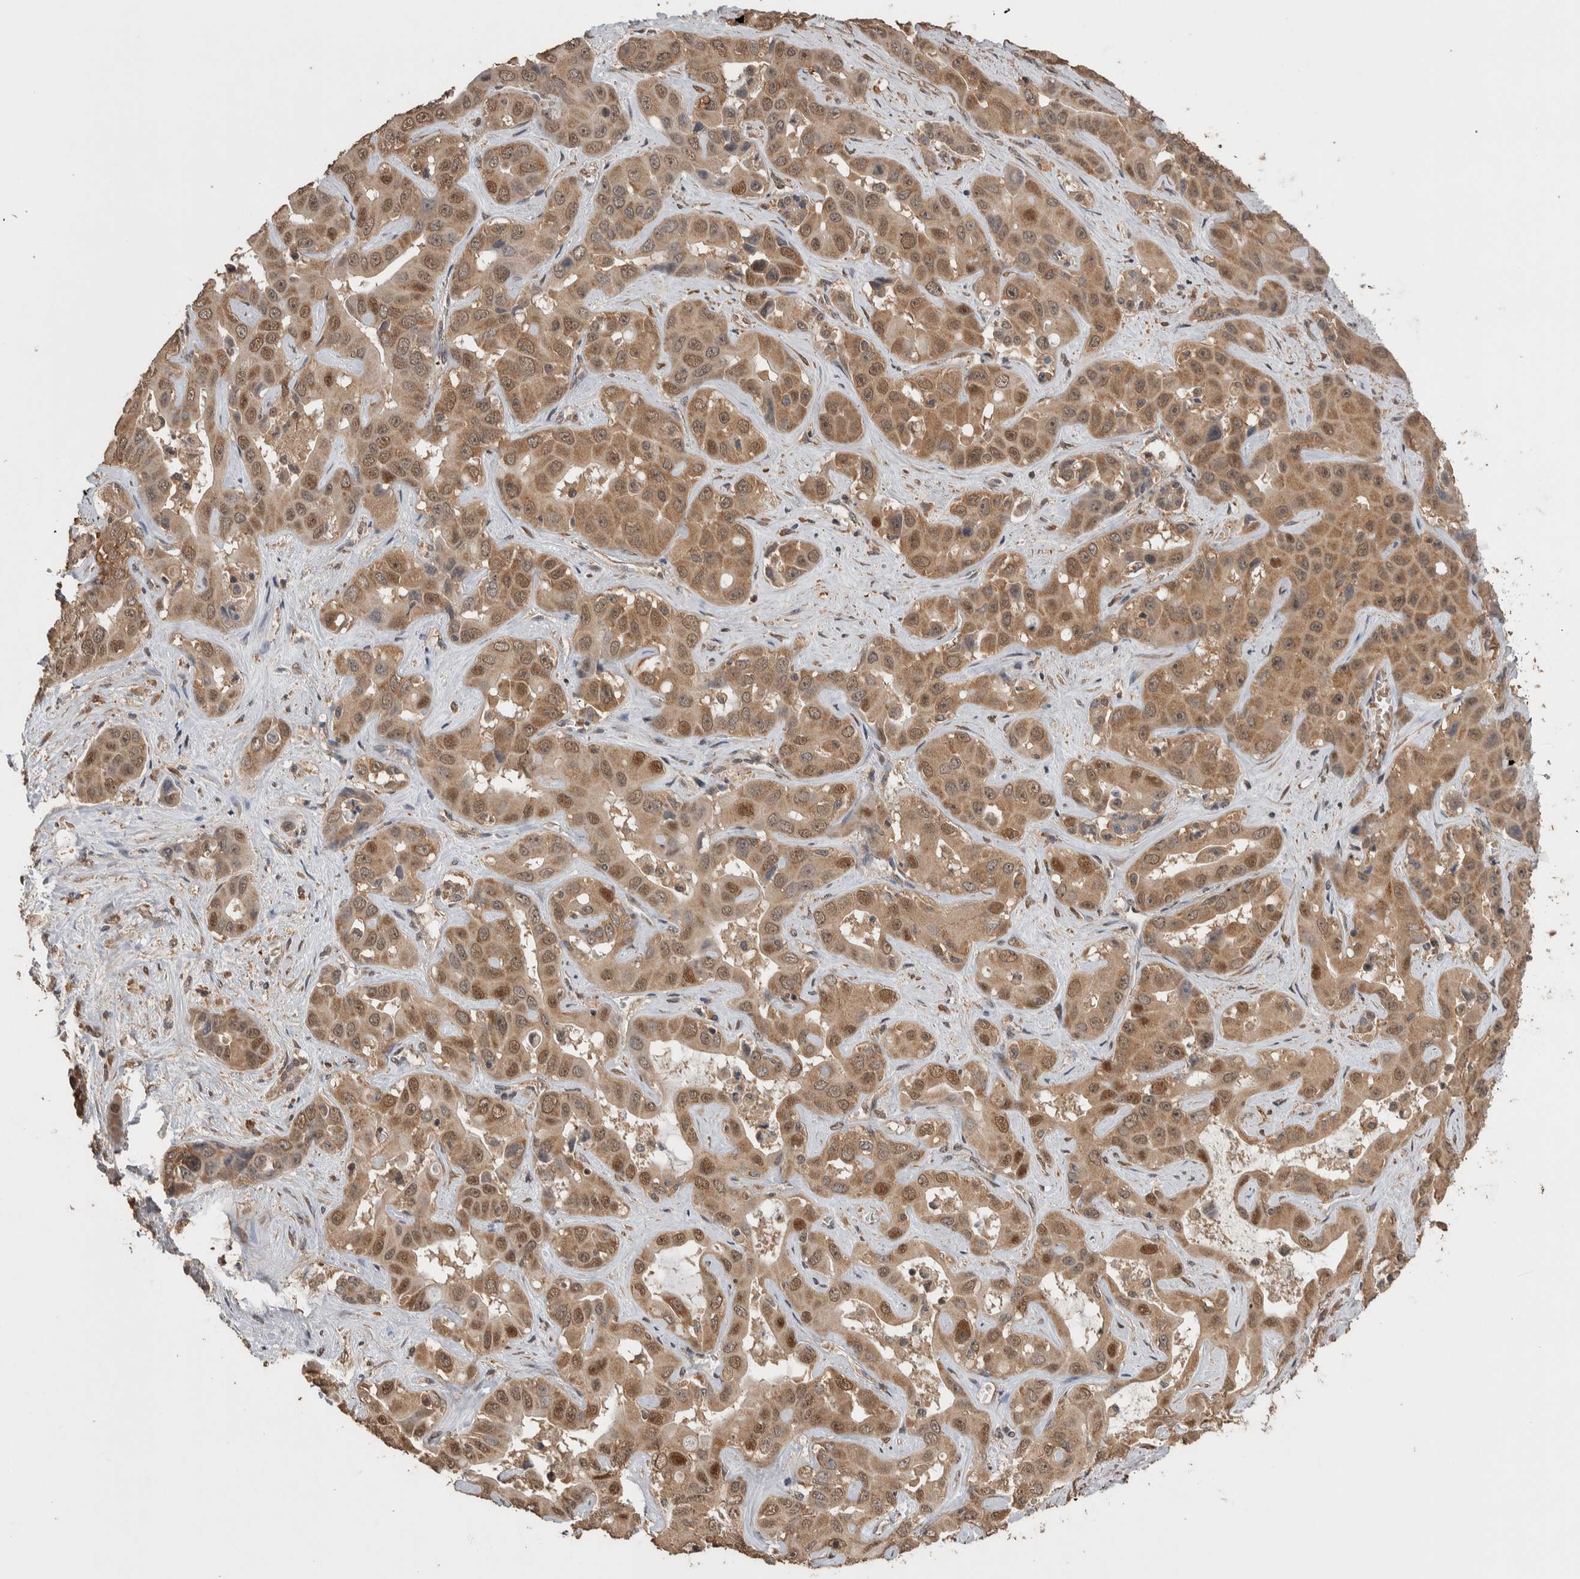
{"staining": {"intensity": "moderate", "quantity": ">75%", "location": "cytoplasmic/membranous,nuclear"}, "tissue": "liver cancer", "cell_type": "Tumor cells", "image_type": "cancer", "snomed": [{"axis": "morphology", "description": "Cholangiocarcinoma"}, {"axis": "topography", "description": "Liver"}], "caption": "DAB (3,3'-diaminobenzidine) immunohistochemical staining of liver cholangiocarcinoma demonstrates moderate cytoplasmic/membranous and nuclear protein staining in about >75% of tumor cells.", "gene": "DVL2", "patient": {"sex": "female", "age": 52}}